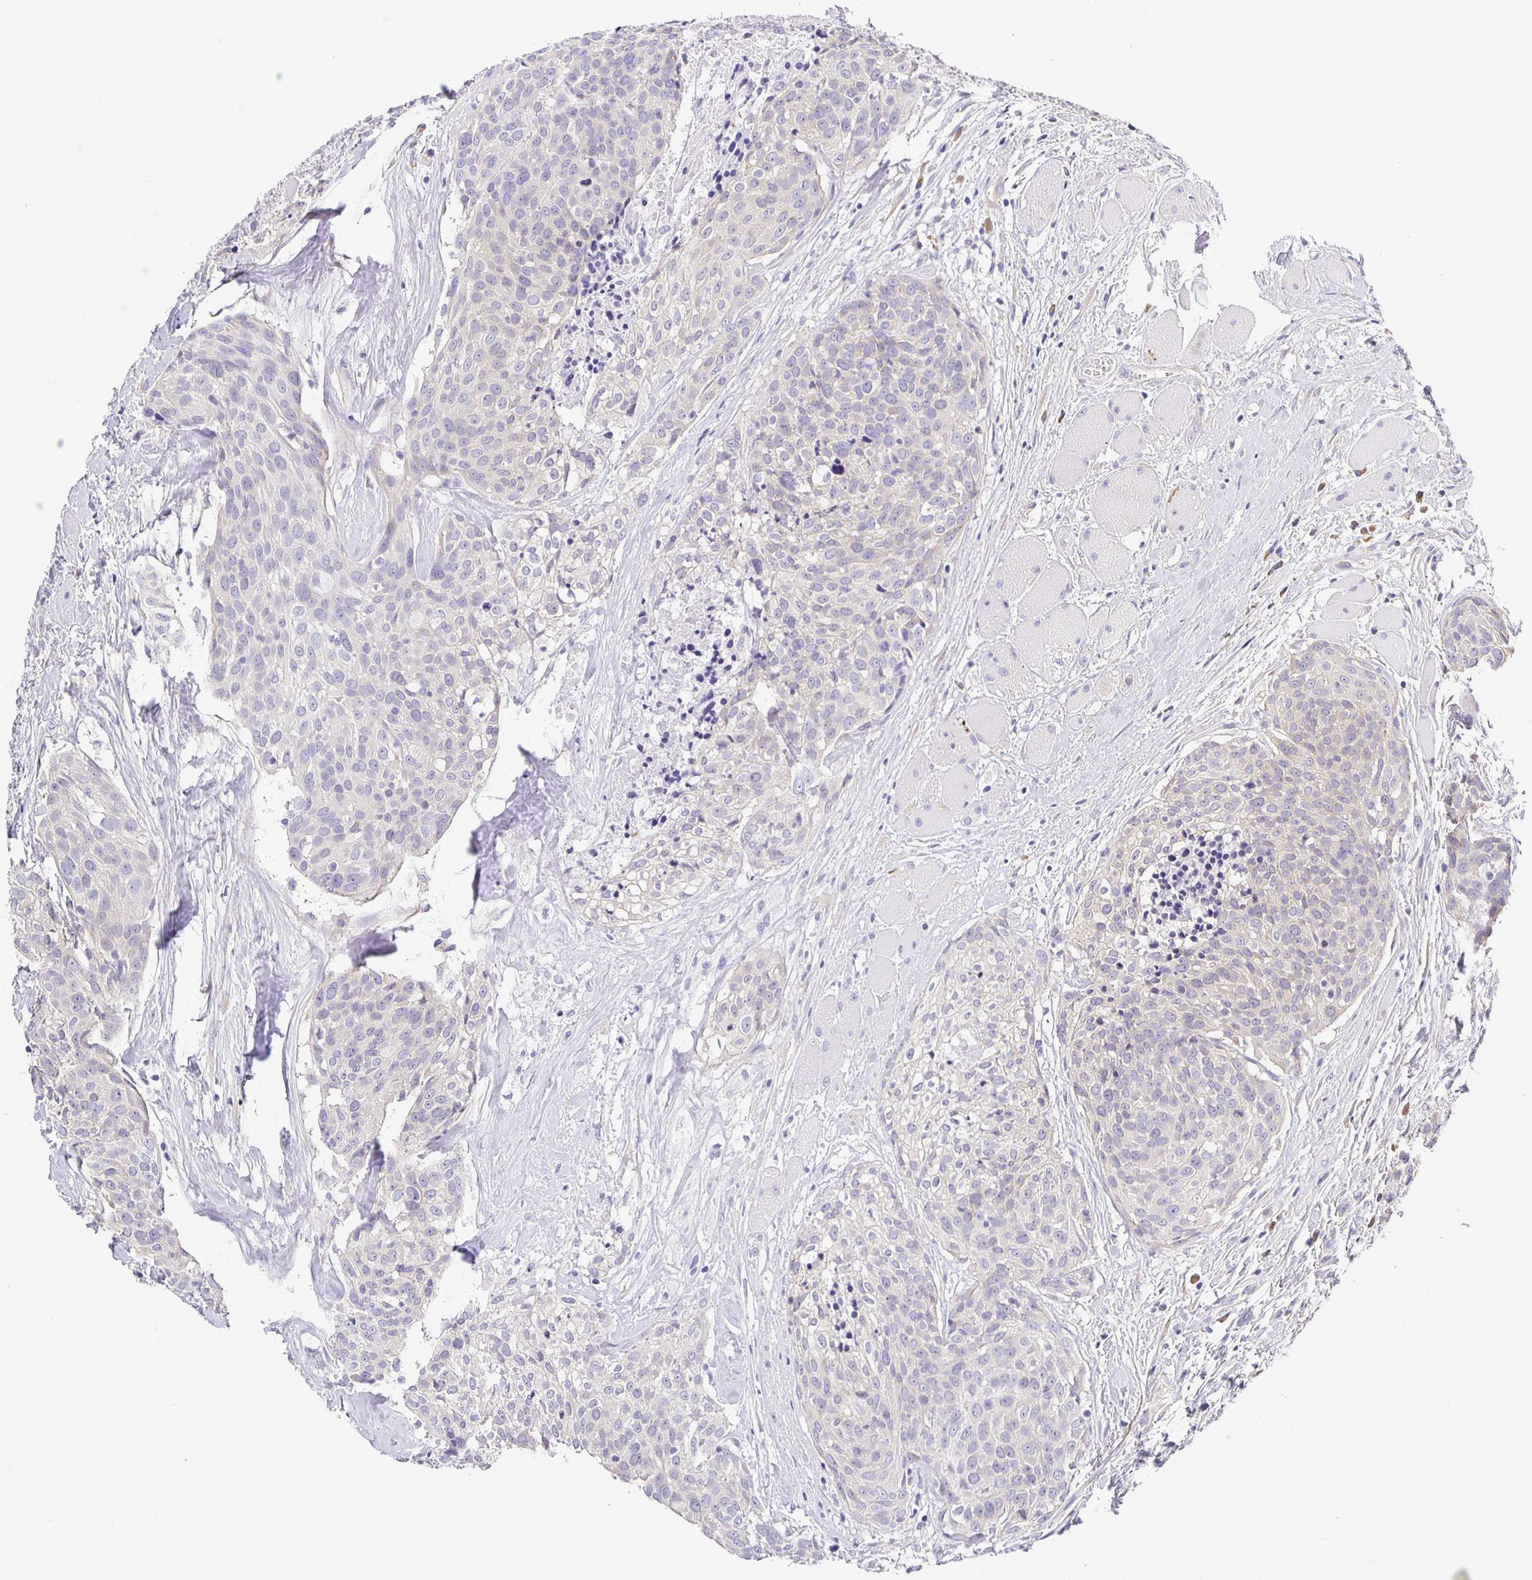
{"staining": {"intensity": "negative", "quantity": "none", "location": "none"}, "tissue": "head and neck cancer", "cell_type": "Tumor cells", "image_type": "cancer", "snomed": [{"axis": "morphology", "description": "Squamous cell carcinoma, NOS"}, {"axis": "topography", "description": "Oral tissue"}, {"axis": "topography", "description": "Head-Neck"}], "caption": "The photomicrograph shows no significant positivity in tumor cells of head and neck cancer.", "gene": "OPALIN", "patient": {"sex": "male", "age": 64}}